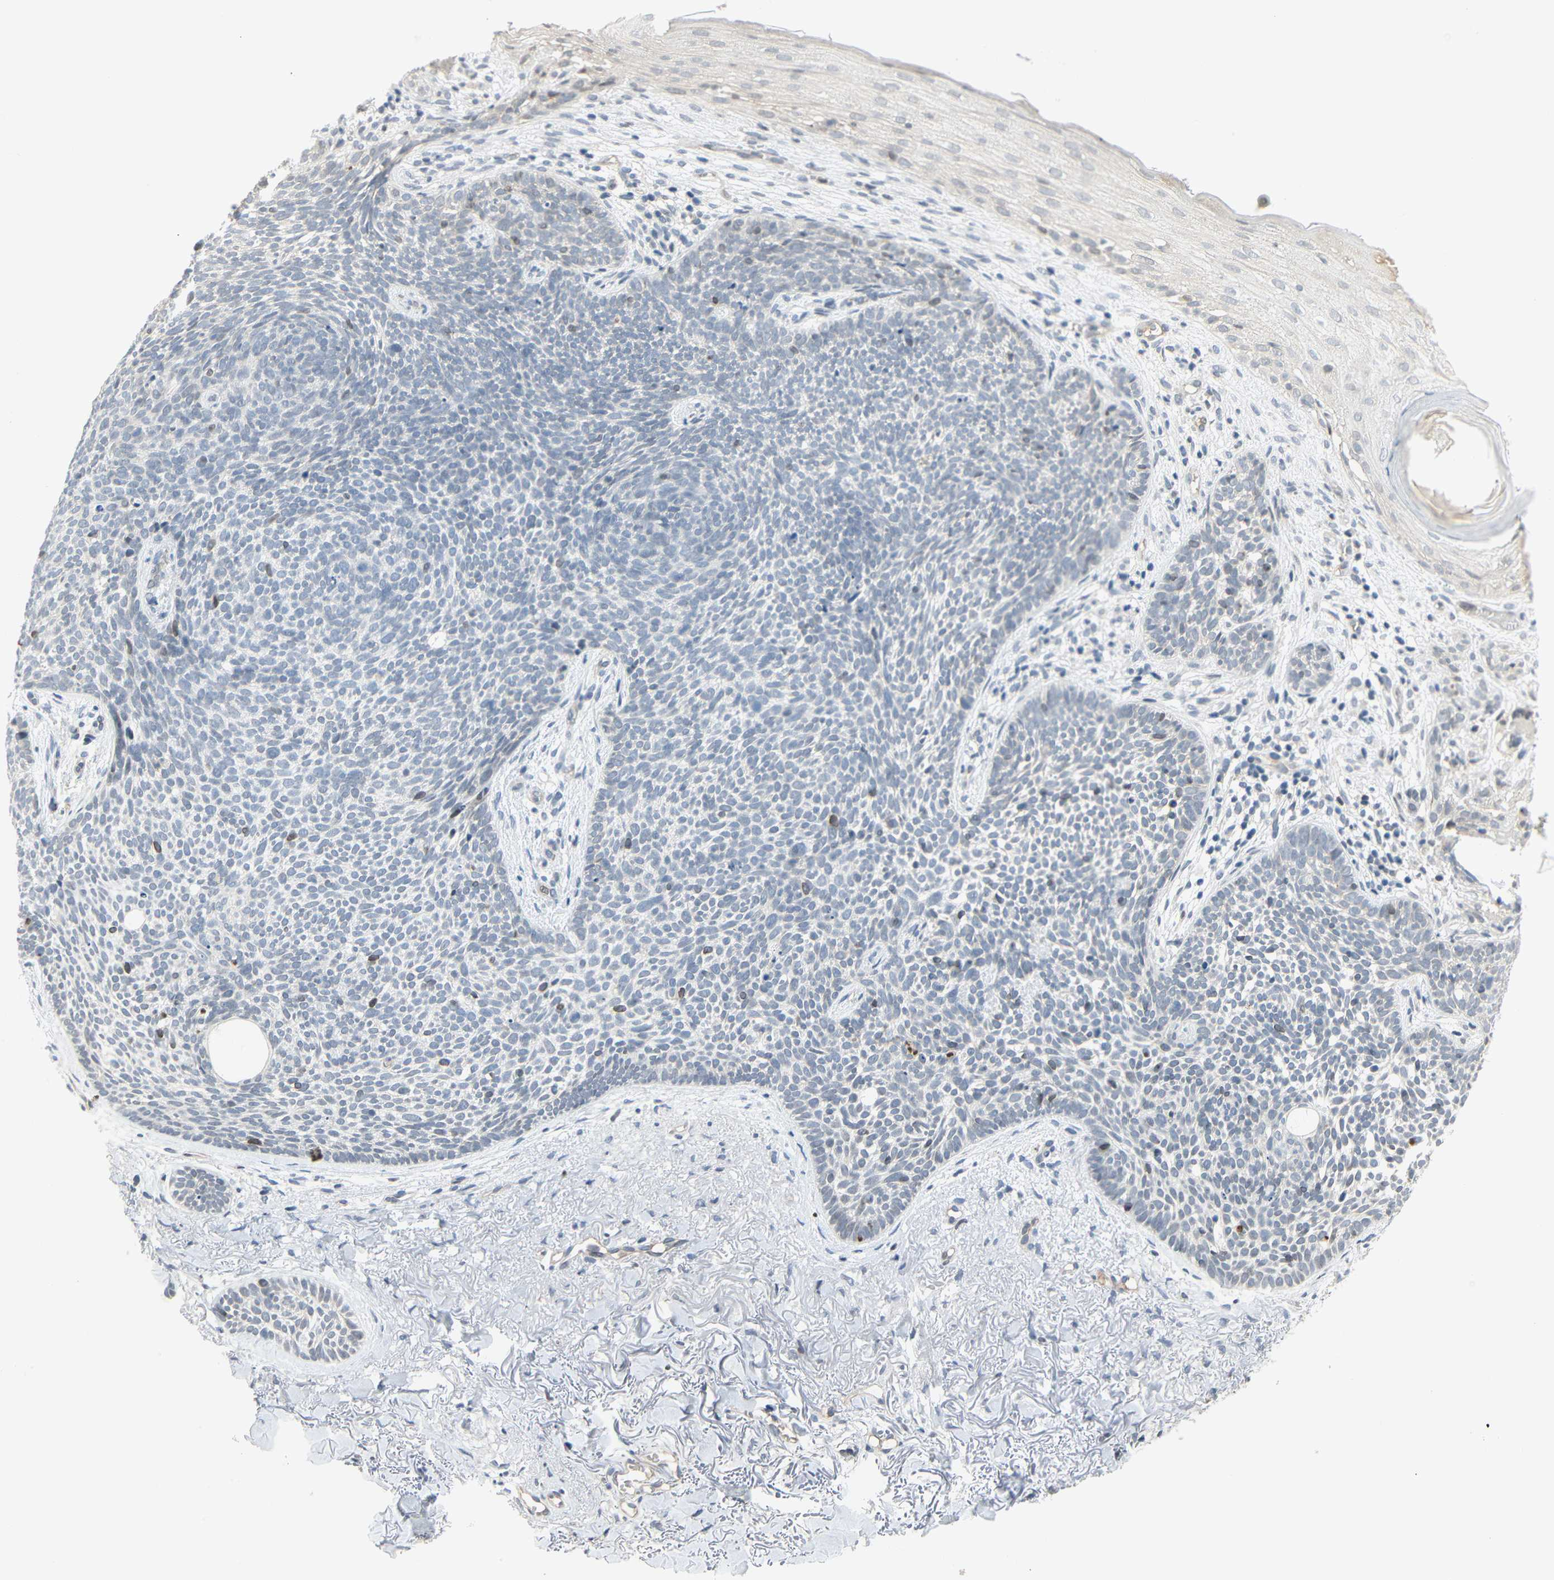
{"staining": {"intensity": "negative", "quantity": "none", "location": "none"}, "tissue": "skin cancer", "cell_type": "Tumor cells", "image_type": "cancer", "snomed": [{"axis": "morphology", "description": "Basal cell carcinoma"}, {"axis": "topography", "description": "Skin"}], "caption": "DAB immunohistochemical staining of human skin cancer (basal cell carcinoma) shows no significant positivity in tumor cells.", "gene": "IMPG2", "patient": {"sex": "female", "age": 70}}